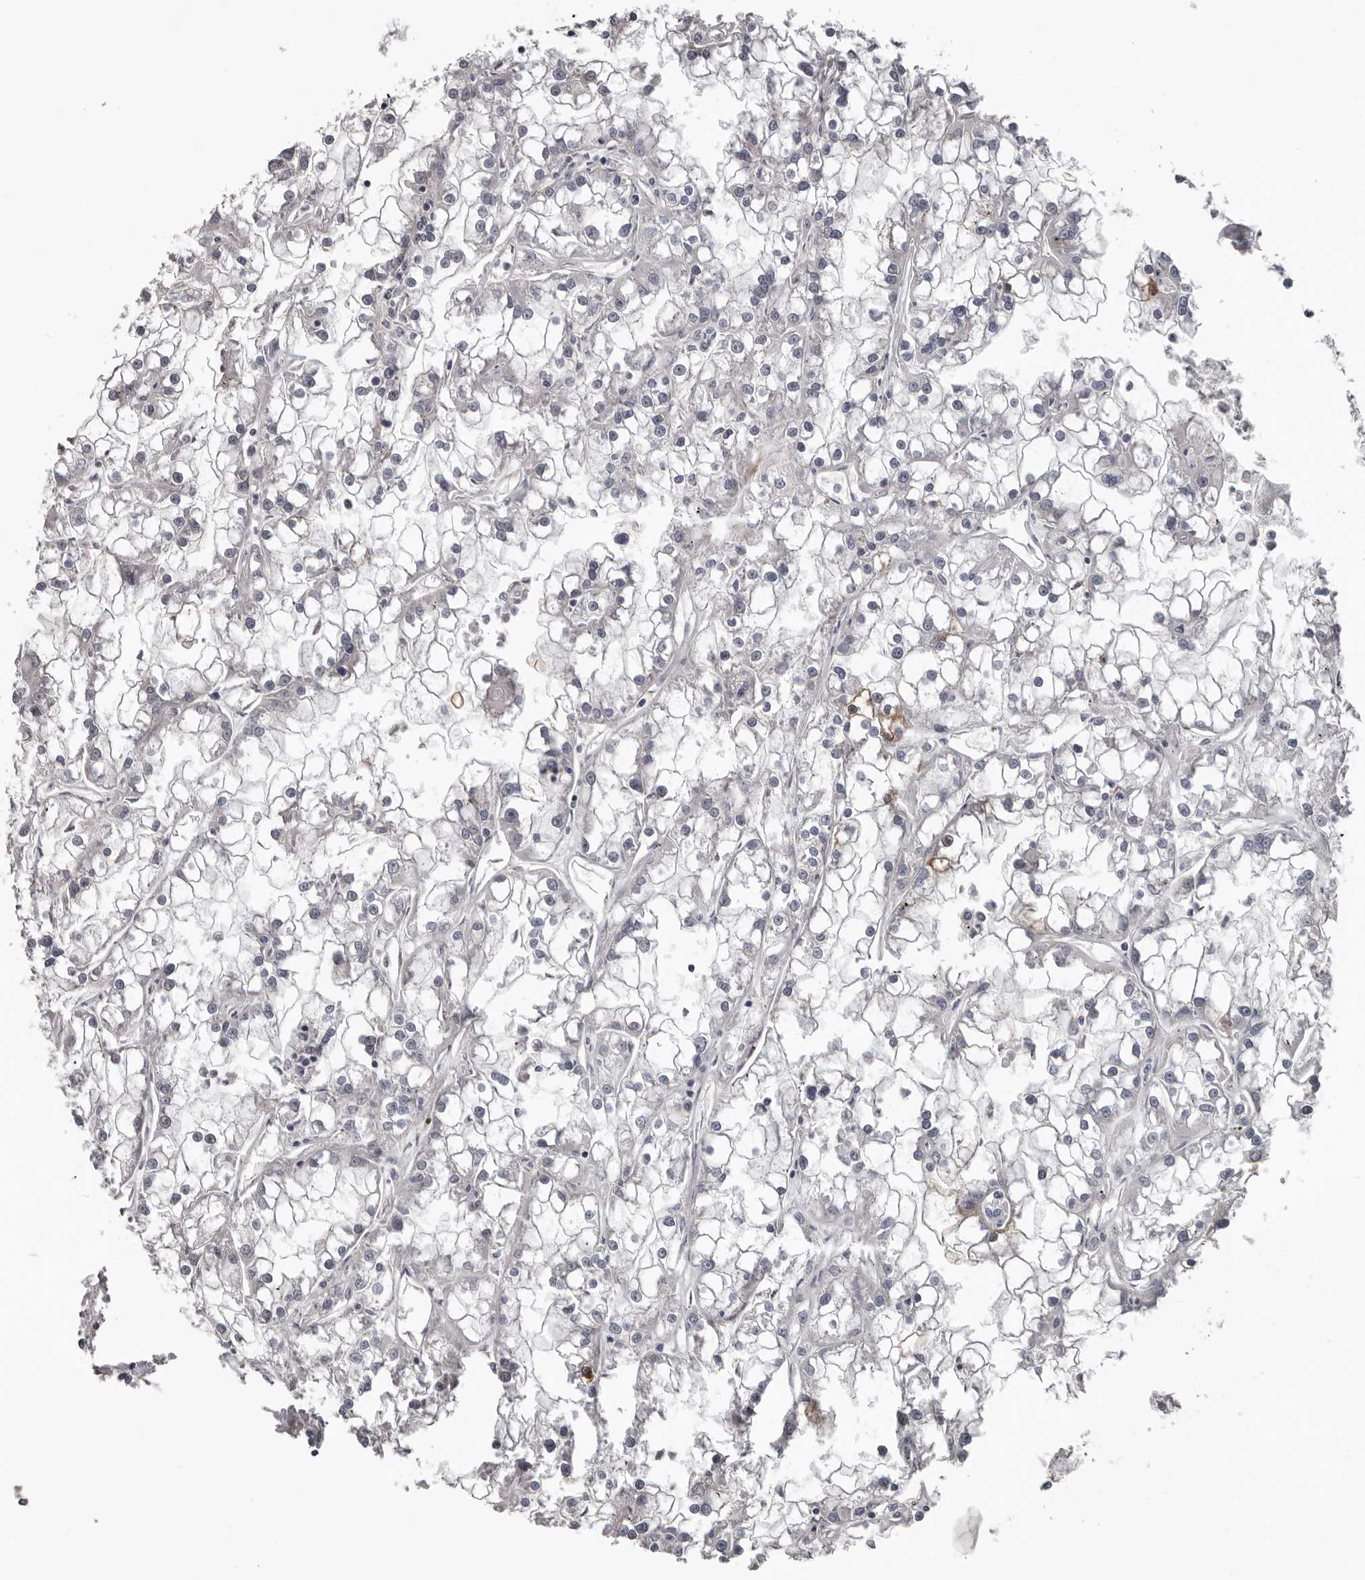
{"staining": {"intensity": "negative", "quantity": "none", "location": "none"}, "tissue": "renal cancer", "cell_type": "Tumor cells", "image_type": "cancer", "snomed": [{"axis": "morphology", "description": "Adenocarcinoma, NOS"}, {"axis": "topography", "description": "Kidney"}], "caption": "DAB (3,3'-diaminobenzidine) immunohistochemical staining of human renal cancer (adenocarcinoma) shows no significant positivity in tumor cells.", "gene": "RNF217", "patient": {"sex": "female", "age": 52}}